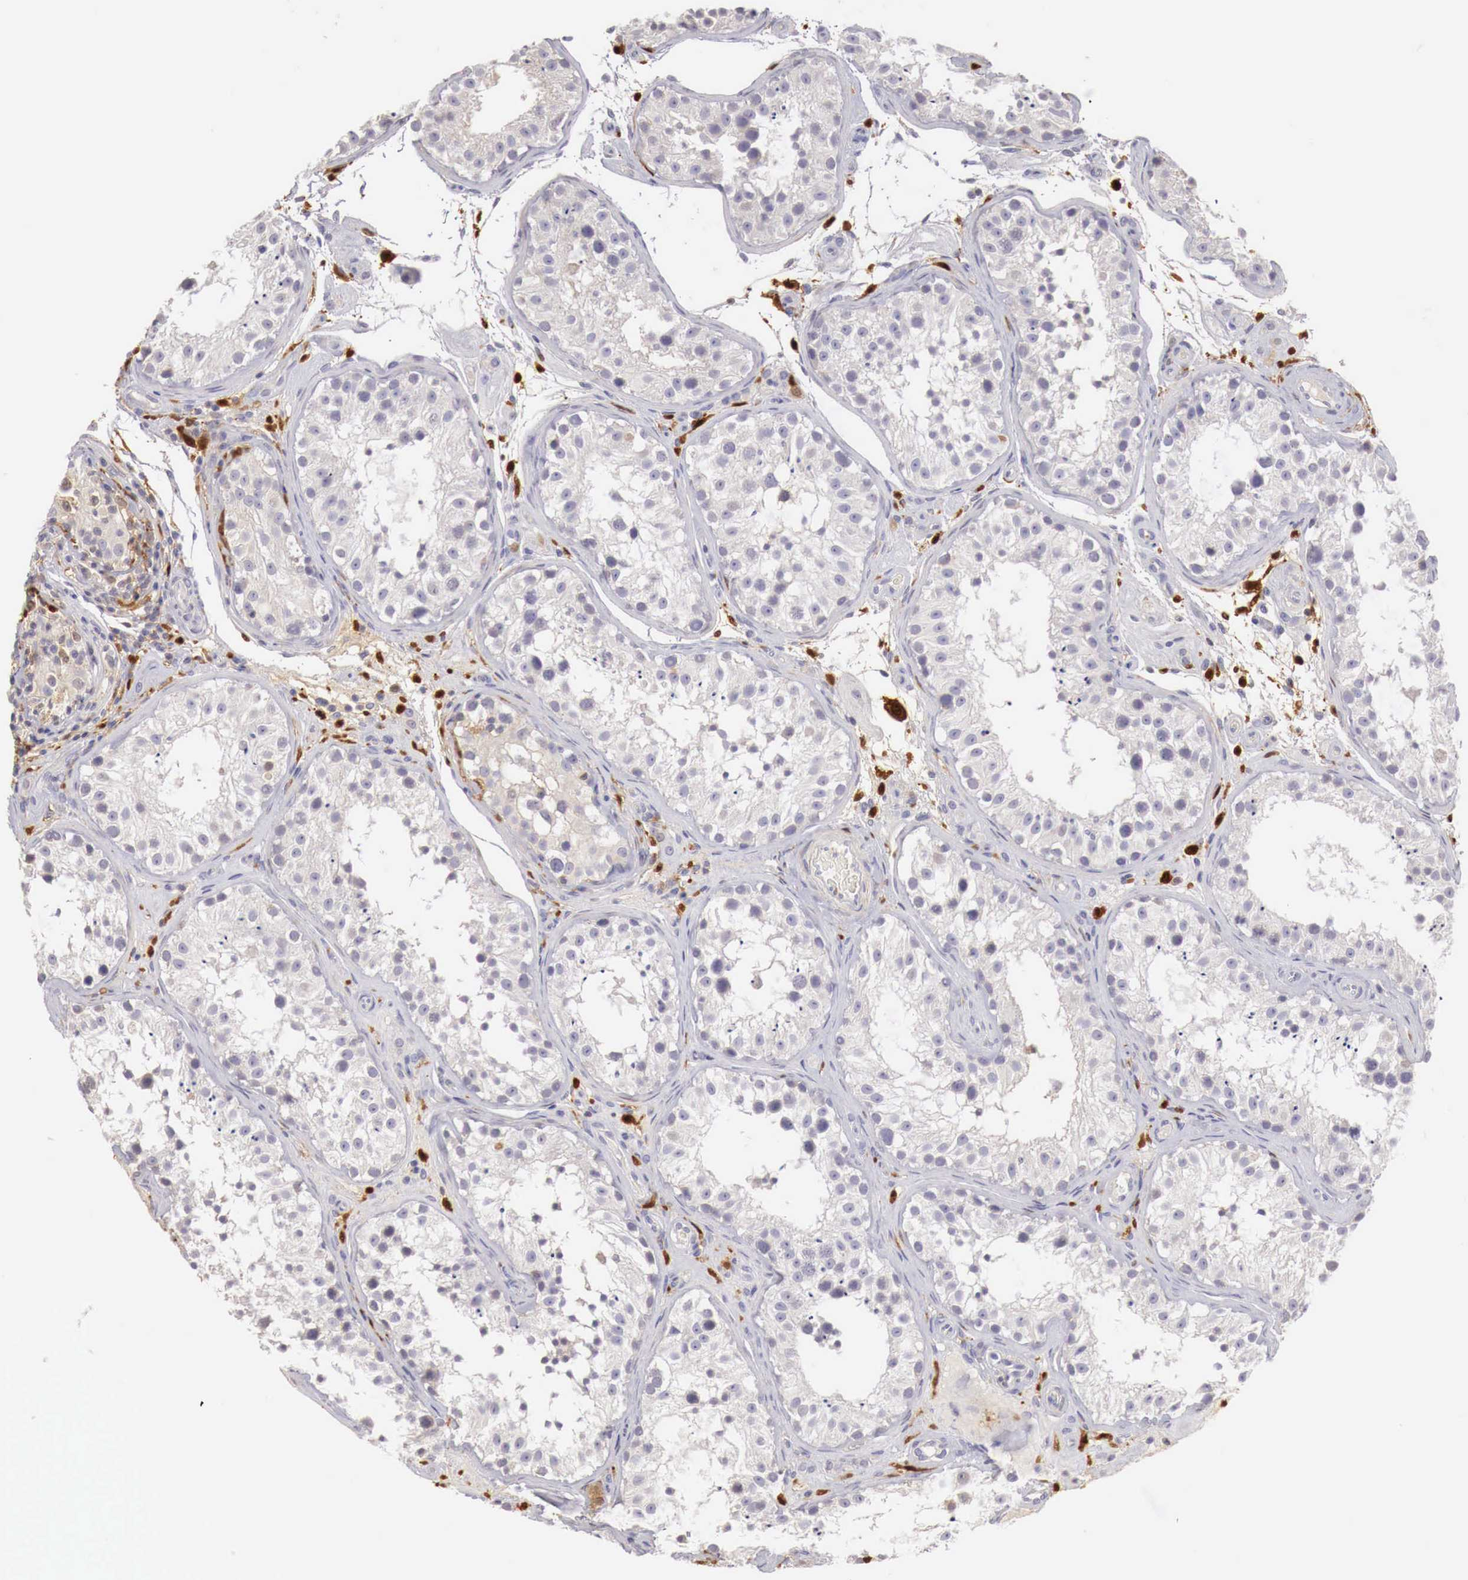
{"staining": {"intensity": "negative", "quantity": "none", "location": "none"}, "tissue": "testis", "cell_type": "Cells in seminiferous ducts", "image_type": "normal", "snomed": [{"axis": "morphology", "description": "Normal tissue, NOS"}, {"axis": "topography", "description": "Testis"}], "caption": "Immunohistochemistry of normal human testis displays no expression in cells in seminiferous ducts.", "gene": "RENBP", "patient": {"sex": "male", "age": 24}}